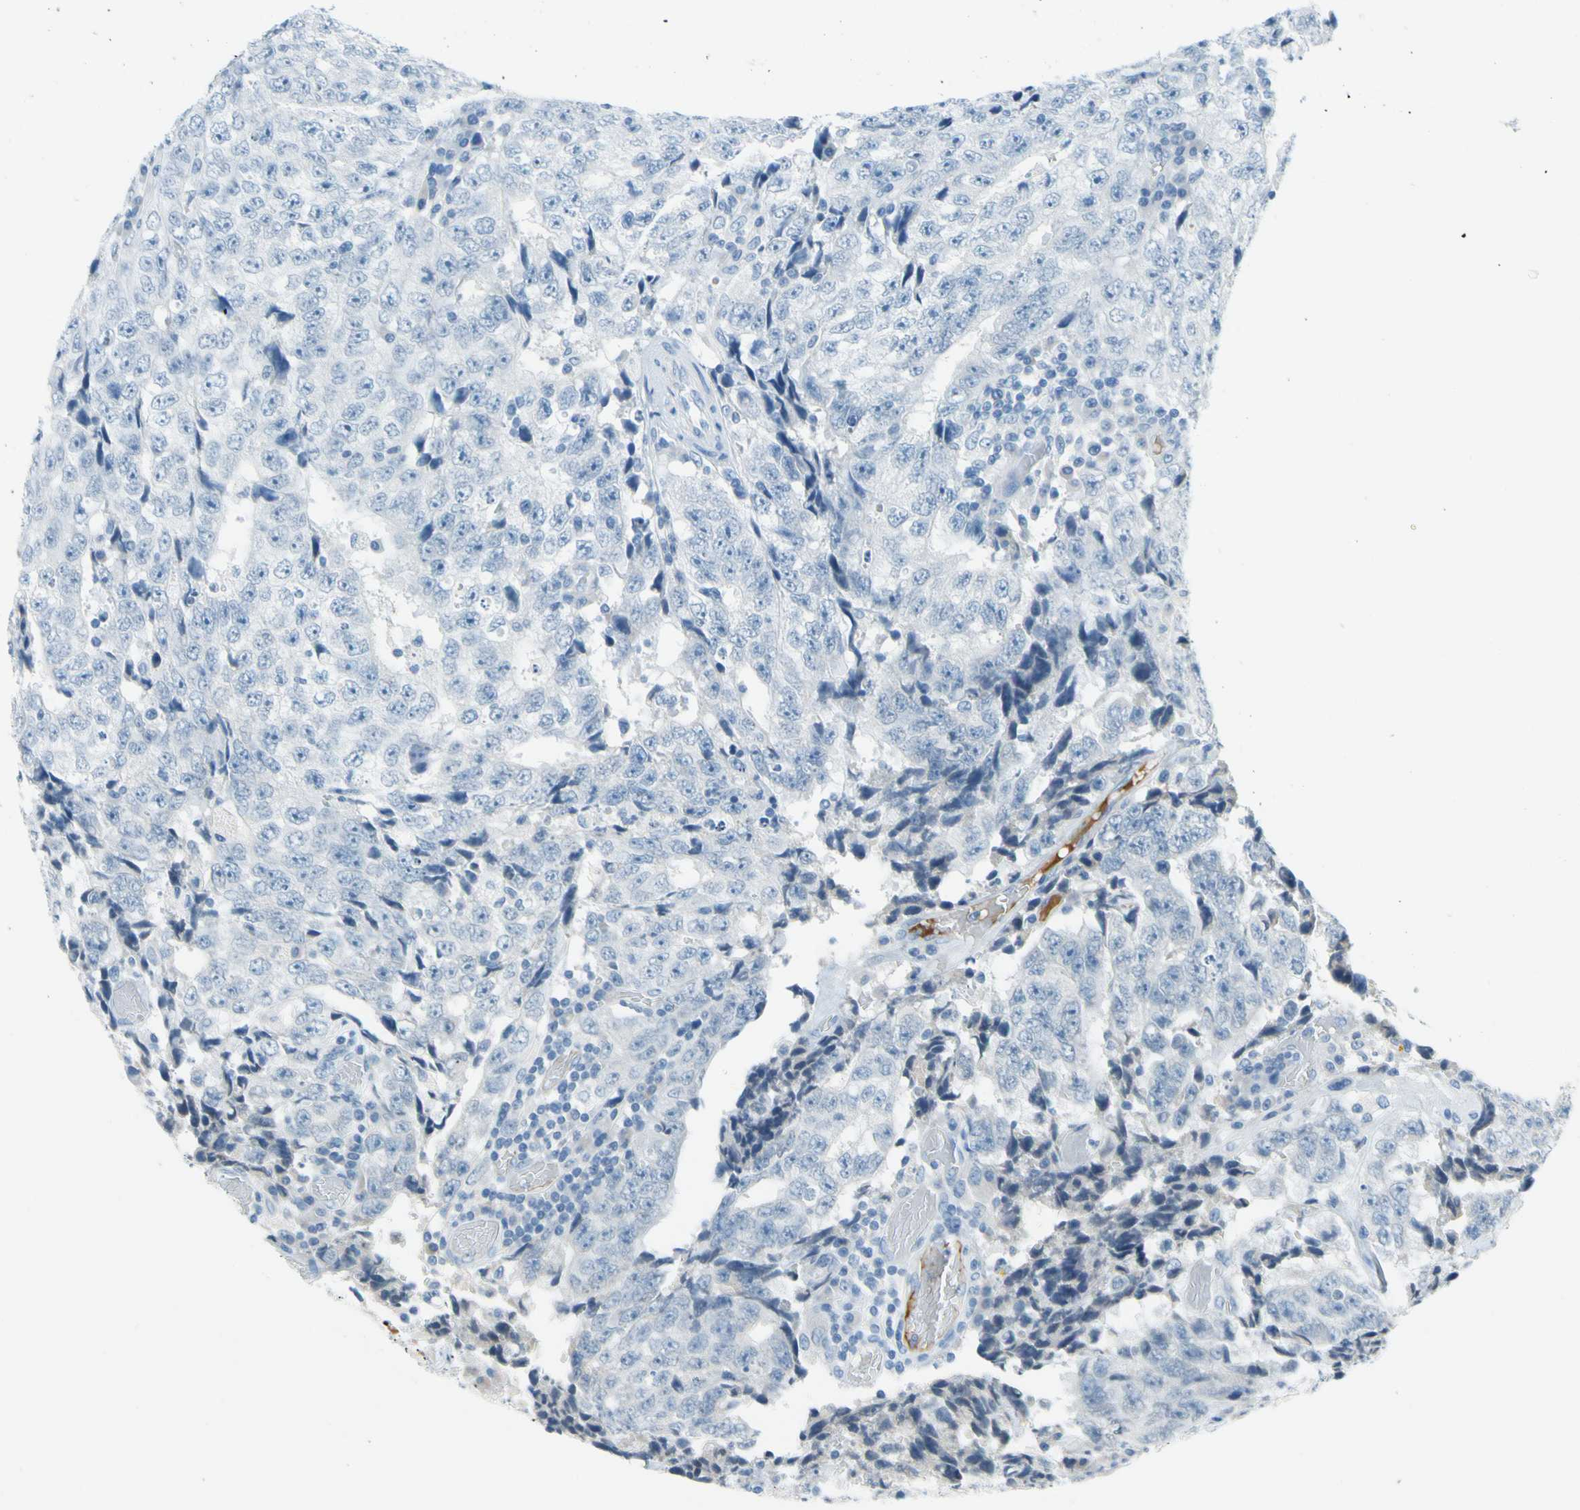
{"staining": {"intensity": "negative", "quantity": "none", "location": "none"}, "tissue": "testis cancer", "cell_type": "Tumor cells", "image_type": "cancer", "snomed": [{"axis": "morphology", "description": "Necrosis, NOS"}, {"axis": "morphology", "description": "Carcinoma, Embryonal, NOS"}, {"axis": "topography", "description": "Testis"}], "caption": "Tumor cells show no significant expression in embryonal carcinoma (testis).", "gene": "CNDP1", "patient": {"sex": "male", "age": 19}}